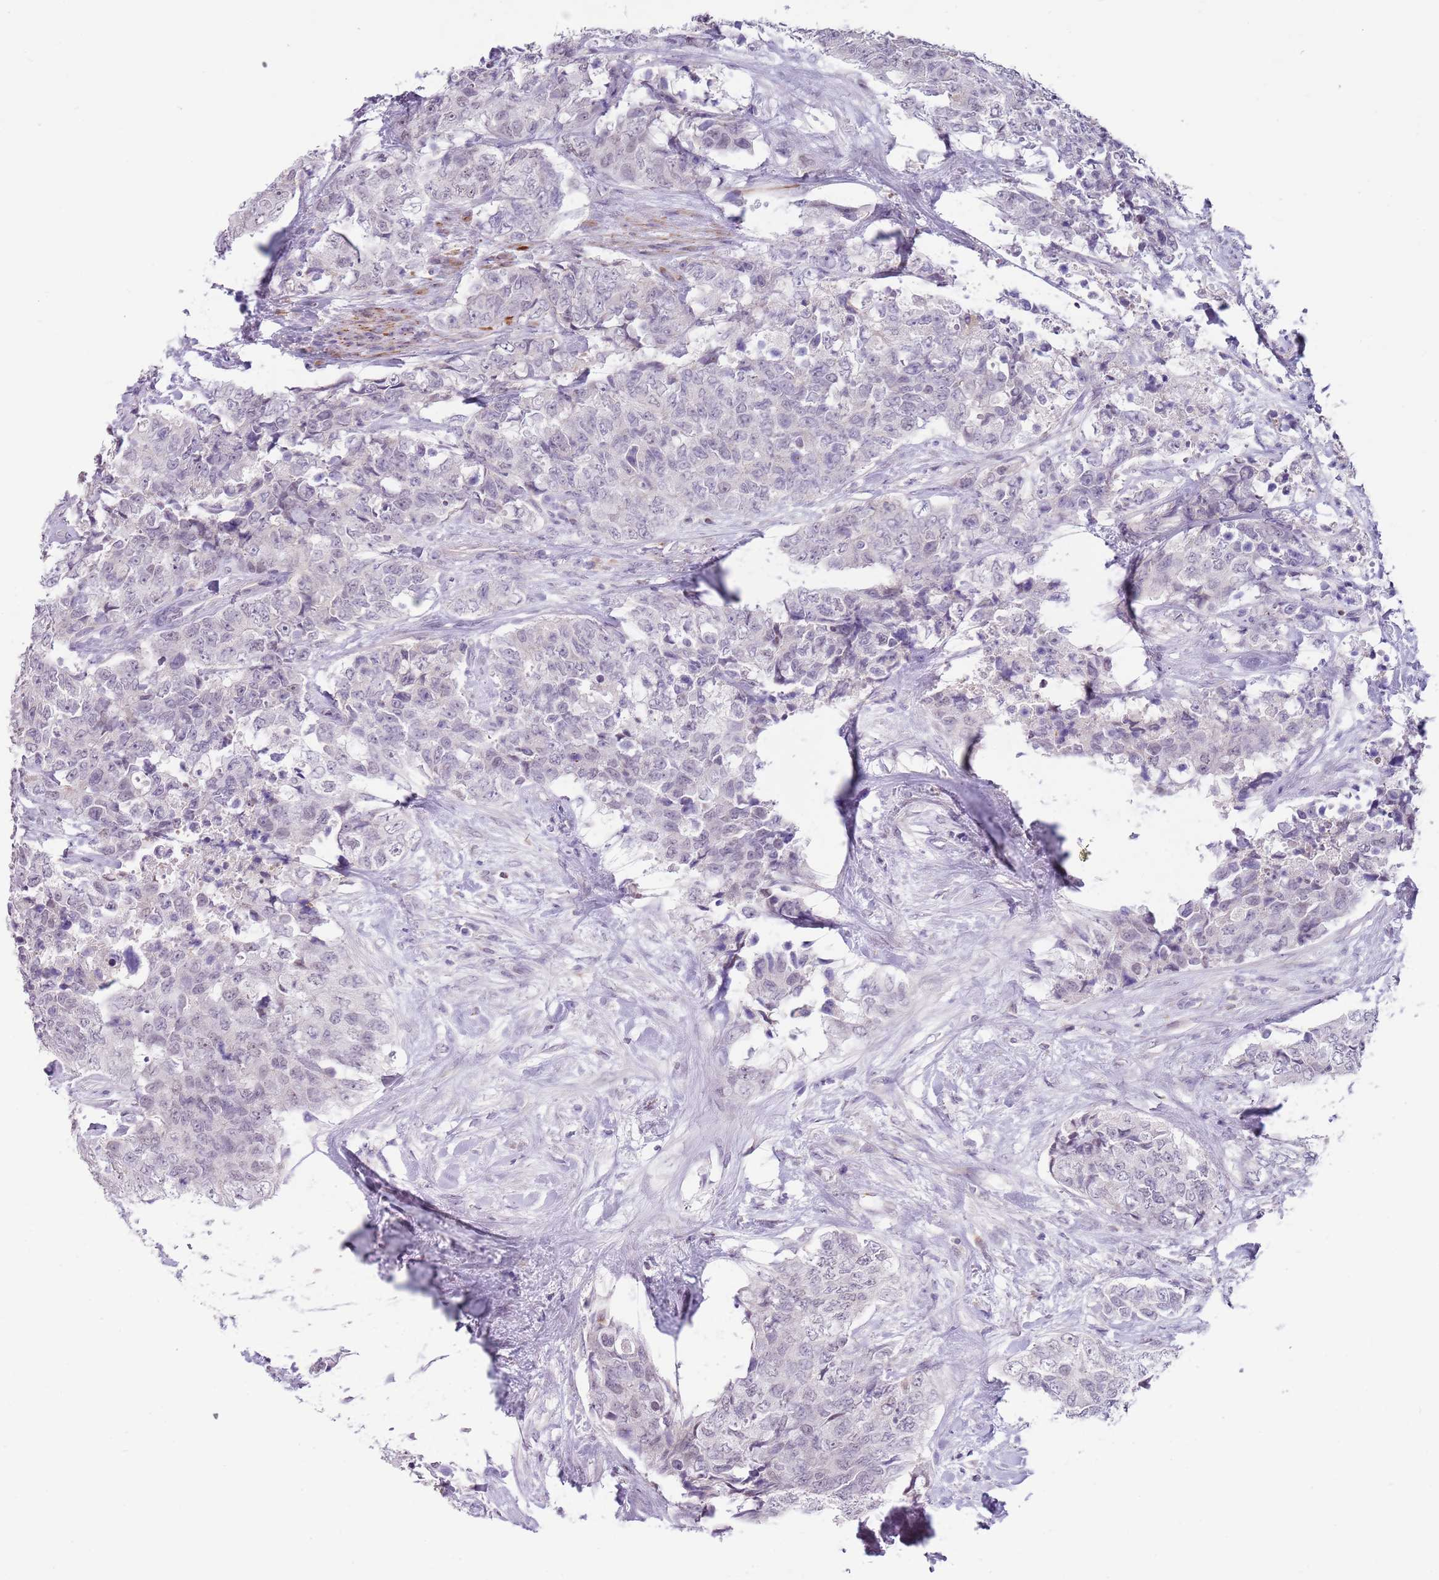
{"staining": {"intensity": "negative", "quantity": "none", "location": "none"}, "tissue": "urothelial cancer", "cell_type": "Tumor cells", "image_type": "cancer", "snomed": [{"axis": "morphology", "description": "Urothelial carcinoma, High grade"}, {"axis": "topography", "description": "Urinary bladder"}], "caption": "An immunohistochemistry (IHC) histopathology image of urothelial cancer is shown. There is no staining in tumor cells of urothelial cancer.", "gene": "NBPF3", "patient": {"sex": "female", "age": 78}}